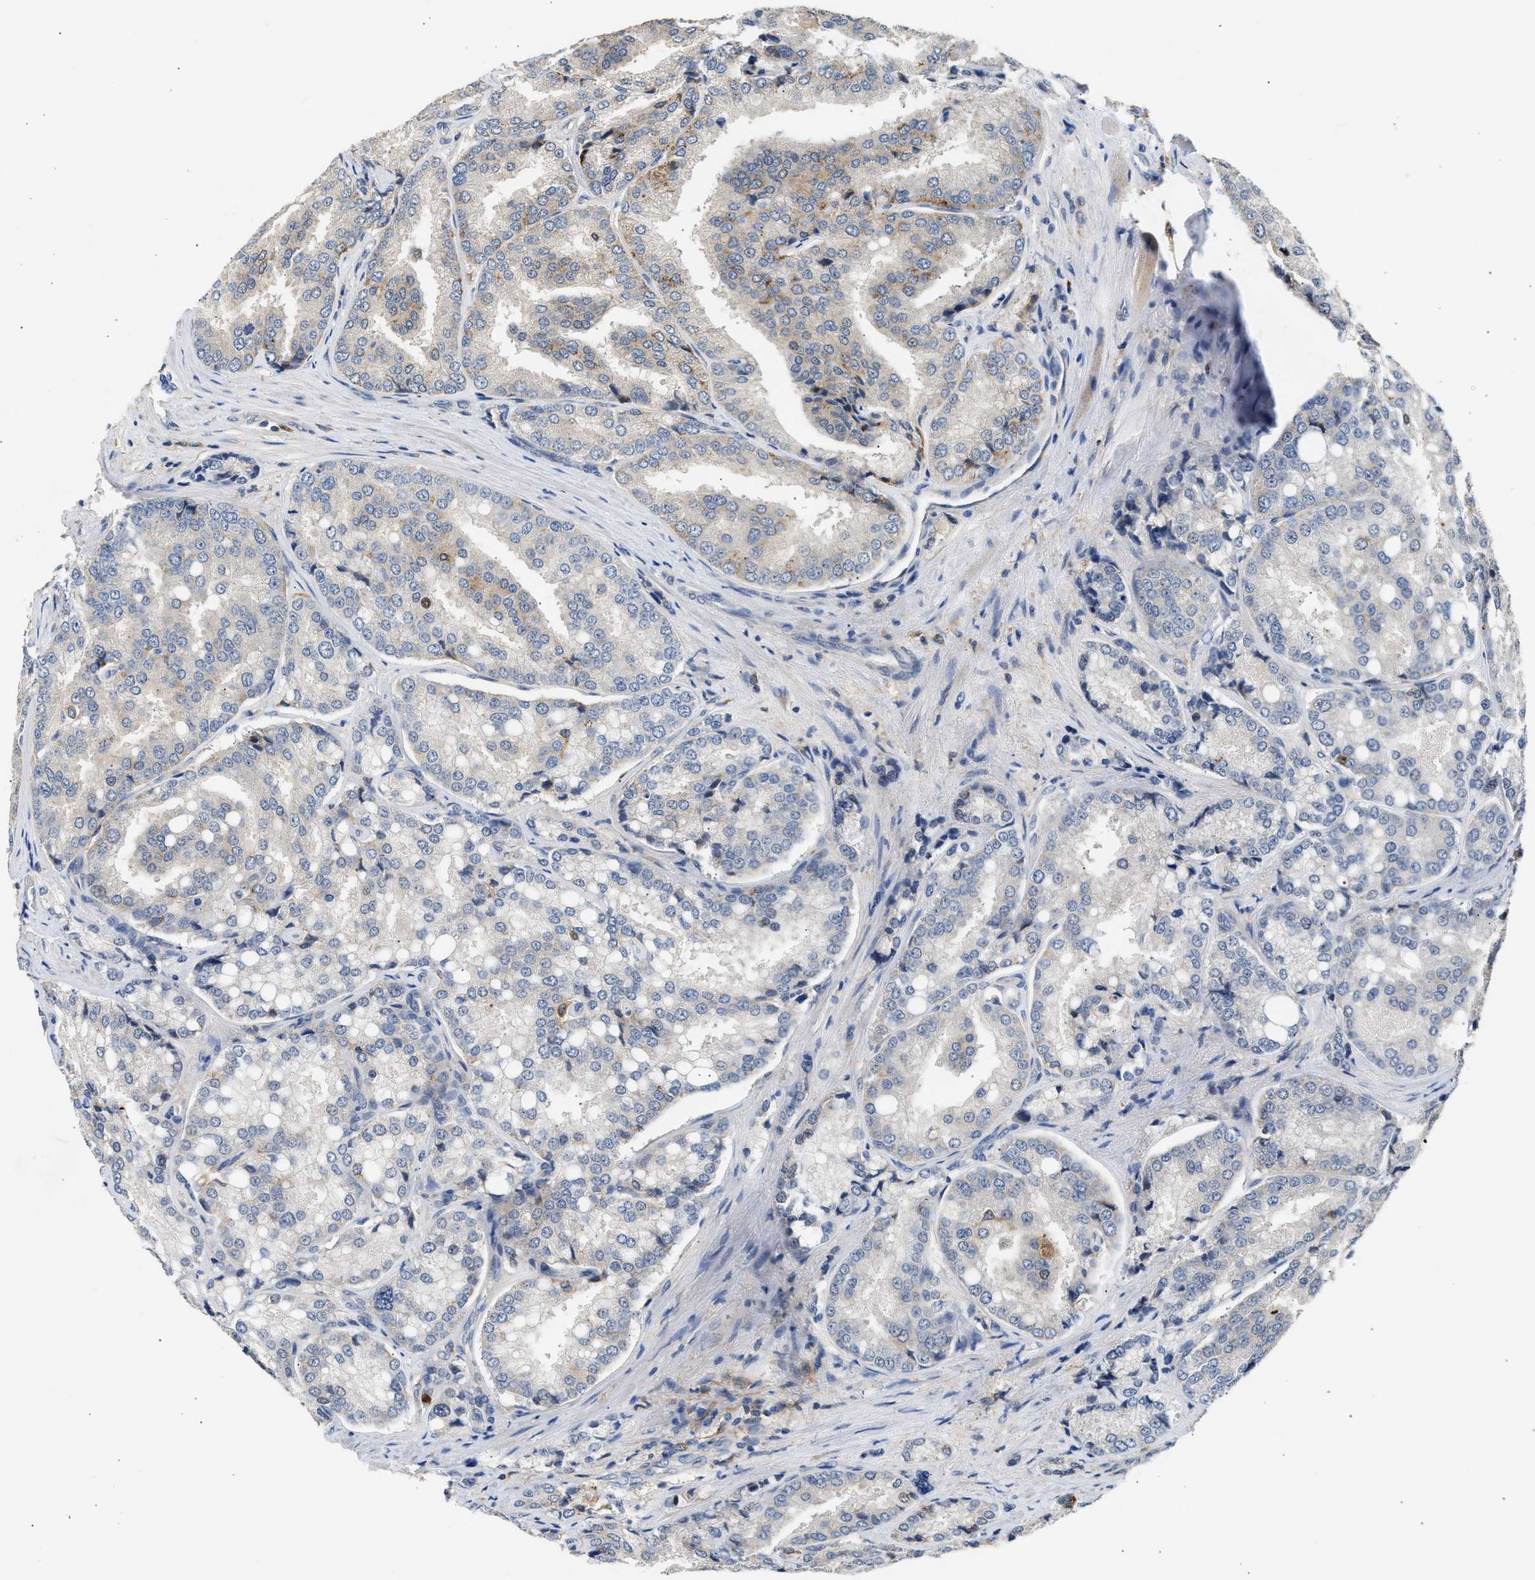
{"staining": {"intensity": "negative", "quantity": "none", "location": "none"}, "tissue": "prostate cancer", "cell_type": "Tumor cells", "image_type": "cancer", "snomed": [{"axis": "morphology", "description": "Adenocarcinoma, High grade"}, {"axis": "topography", "description": "Prostate"}], "caption": "Human prostate cancer stained for a protein using immunohistochemistry shows no staining in tumor cells.", "gene": "RAB31", "patient": {"sex": "male", "age": 50}}